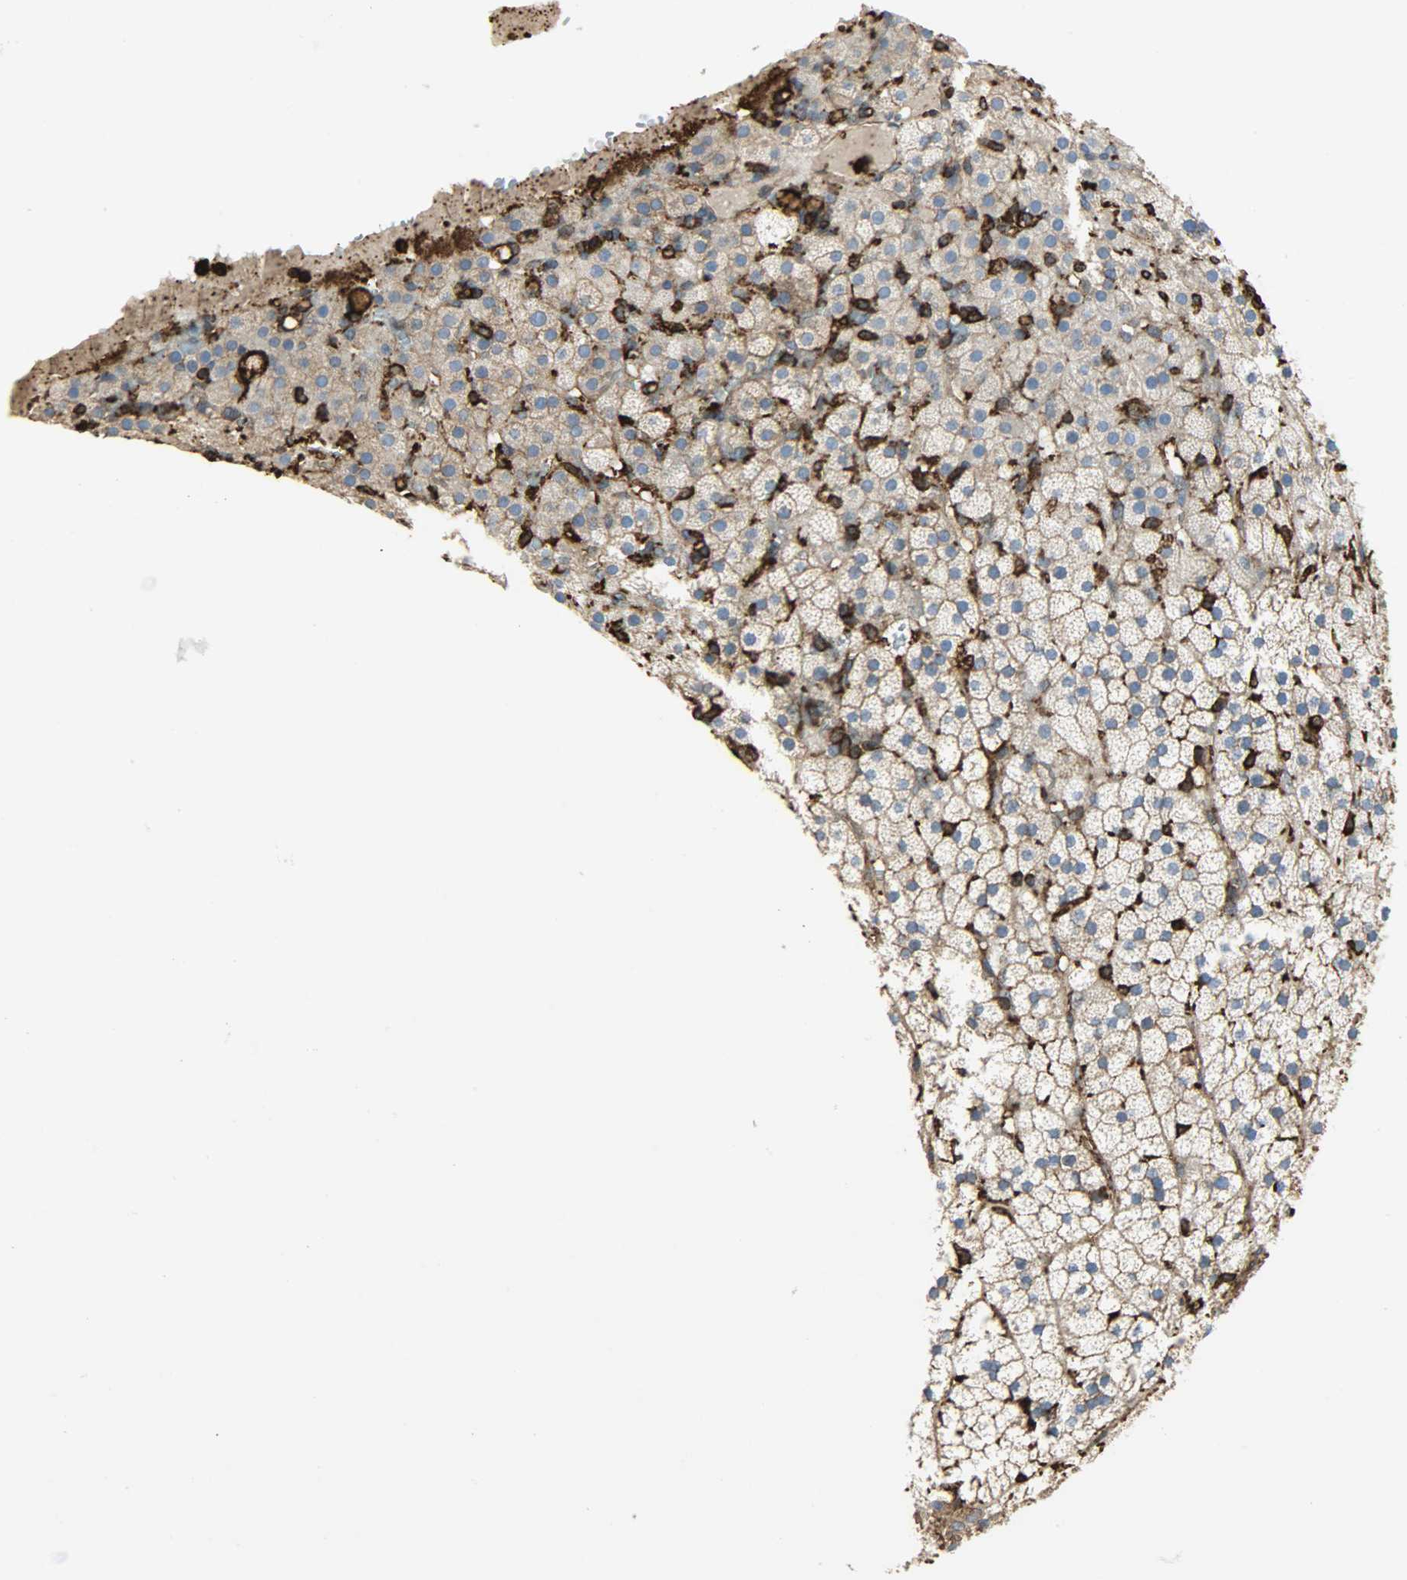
{"staining": {"intensity": "moderate", "quantity": "25%-75%", "location": "cytoplasmic/membranous"}, "tissue": "adrenal gland", "cell_type": "Glandular cells", "image_type": "normal", "snomed": [{"axis": "morphology", "description": "Normal tissue, NOS"}, {"axis": "topography", "description": "Adrenal gland"}], "caption": "Brown immunohistochemical staining in benign adrenal gland exhibits moderate cytoplasmic/membranous staining in approximately 25%-75% of glandular cells.", "gene": "VASP", "patient": {"sex": "male", "age": 35}}